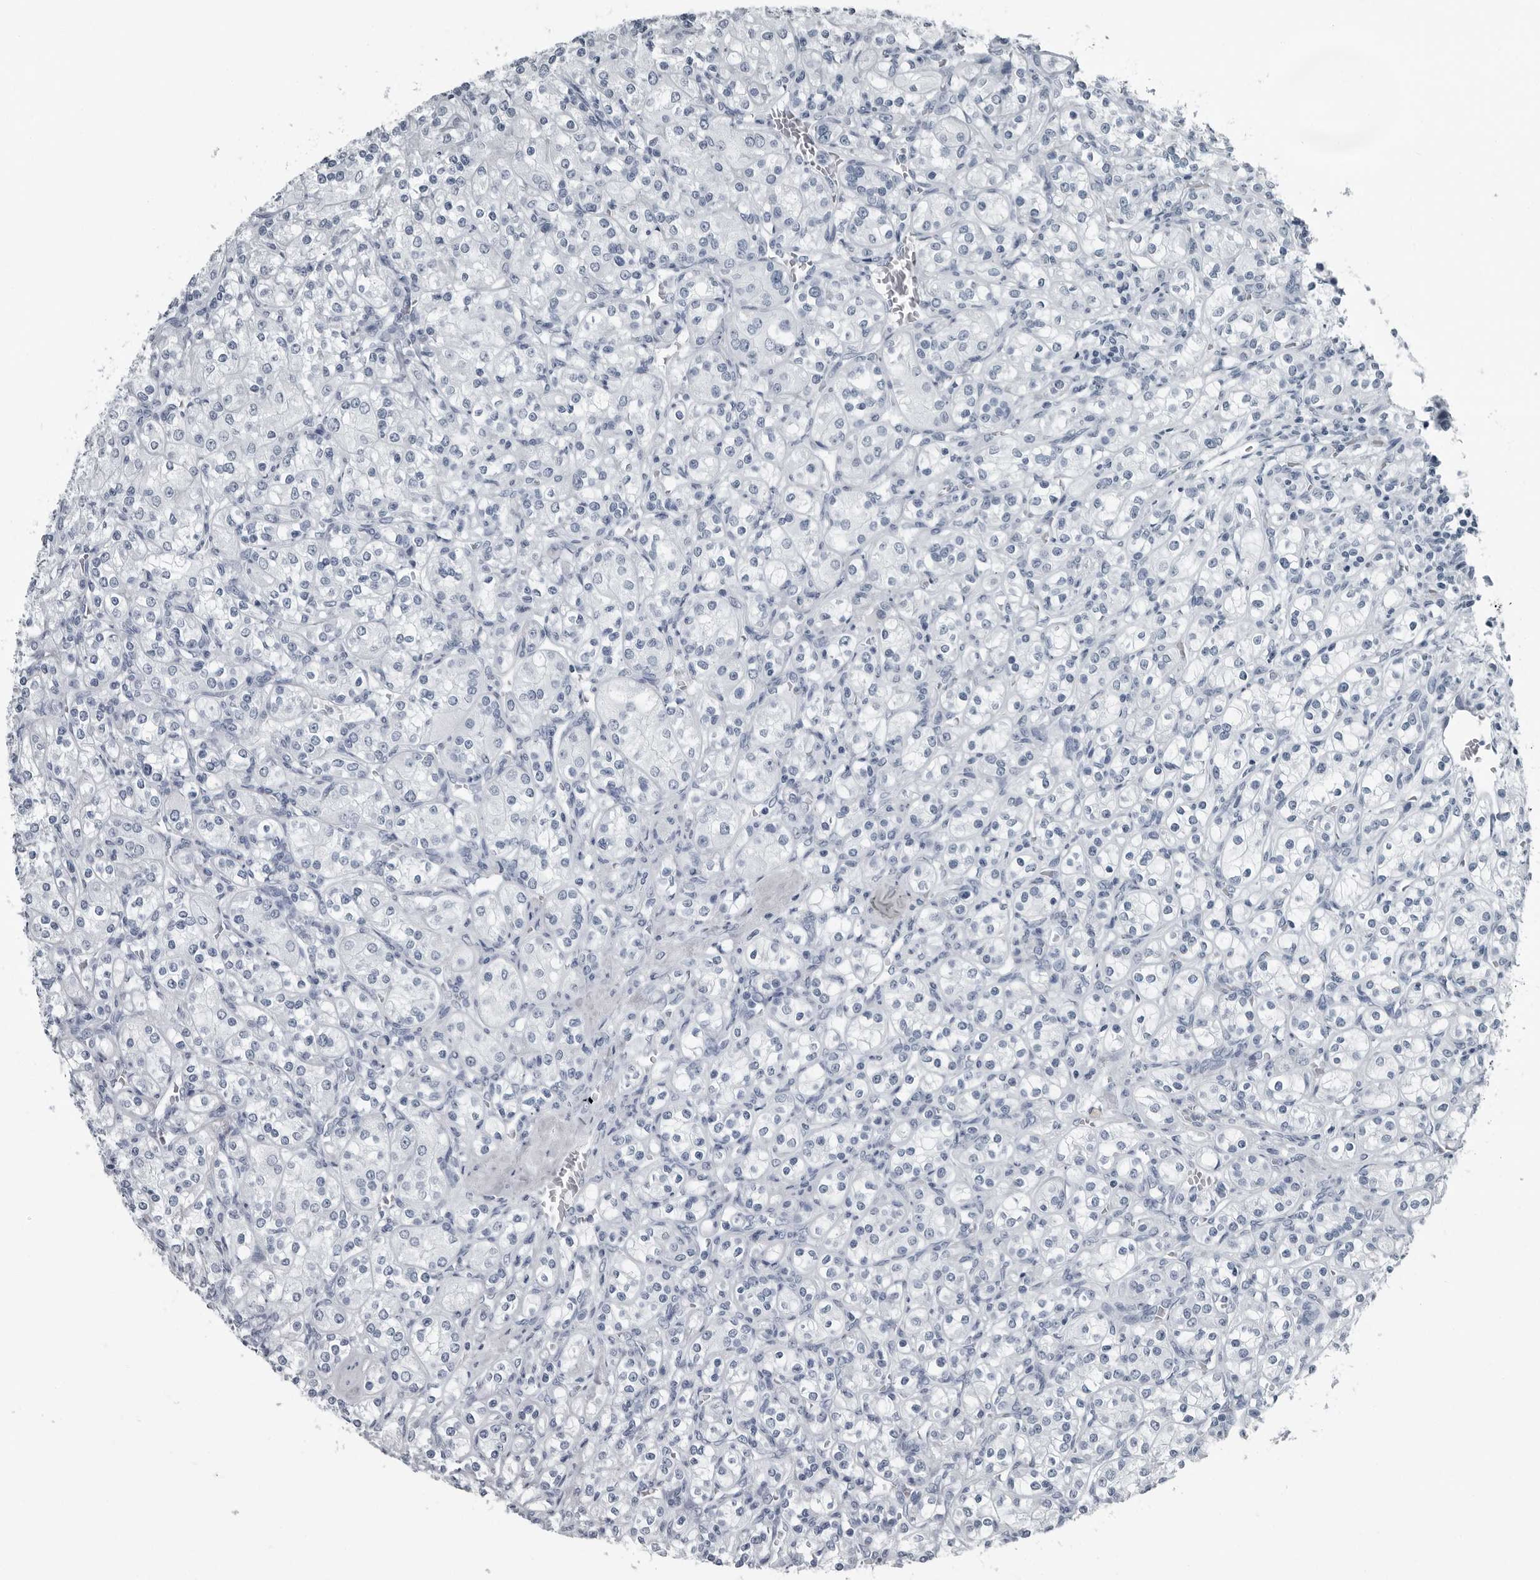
{"staining": {"intensity": "negative", "quantity": "none", "location": "none"}, "tissue": "renal cancer", "cell_type": "Tumor cells", "image_type": "cancer", "snomed": [{"axis": "morphology", "description": "Adenocarcinoma, NOS"}, {"axis": "topography", "description": "Kidney"}], "caption": "DAB (3,3'-diaminobenzidine) immunohistochemical staining of human adenocarcinoma (renal) exhibits no significant positivity in tumor cells.", "gene": "PRSS1", "patient": {"sex": "male", "age": 77}}